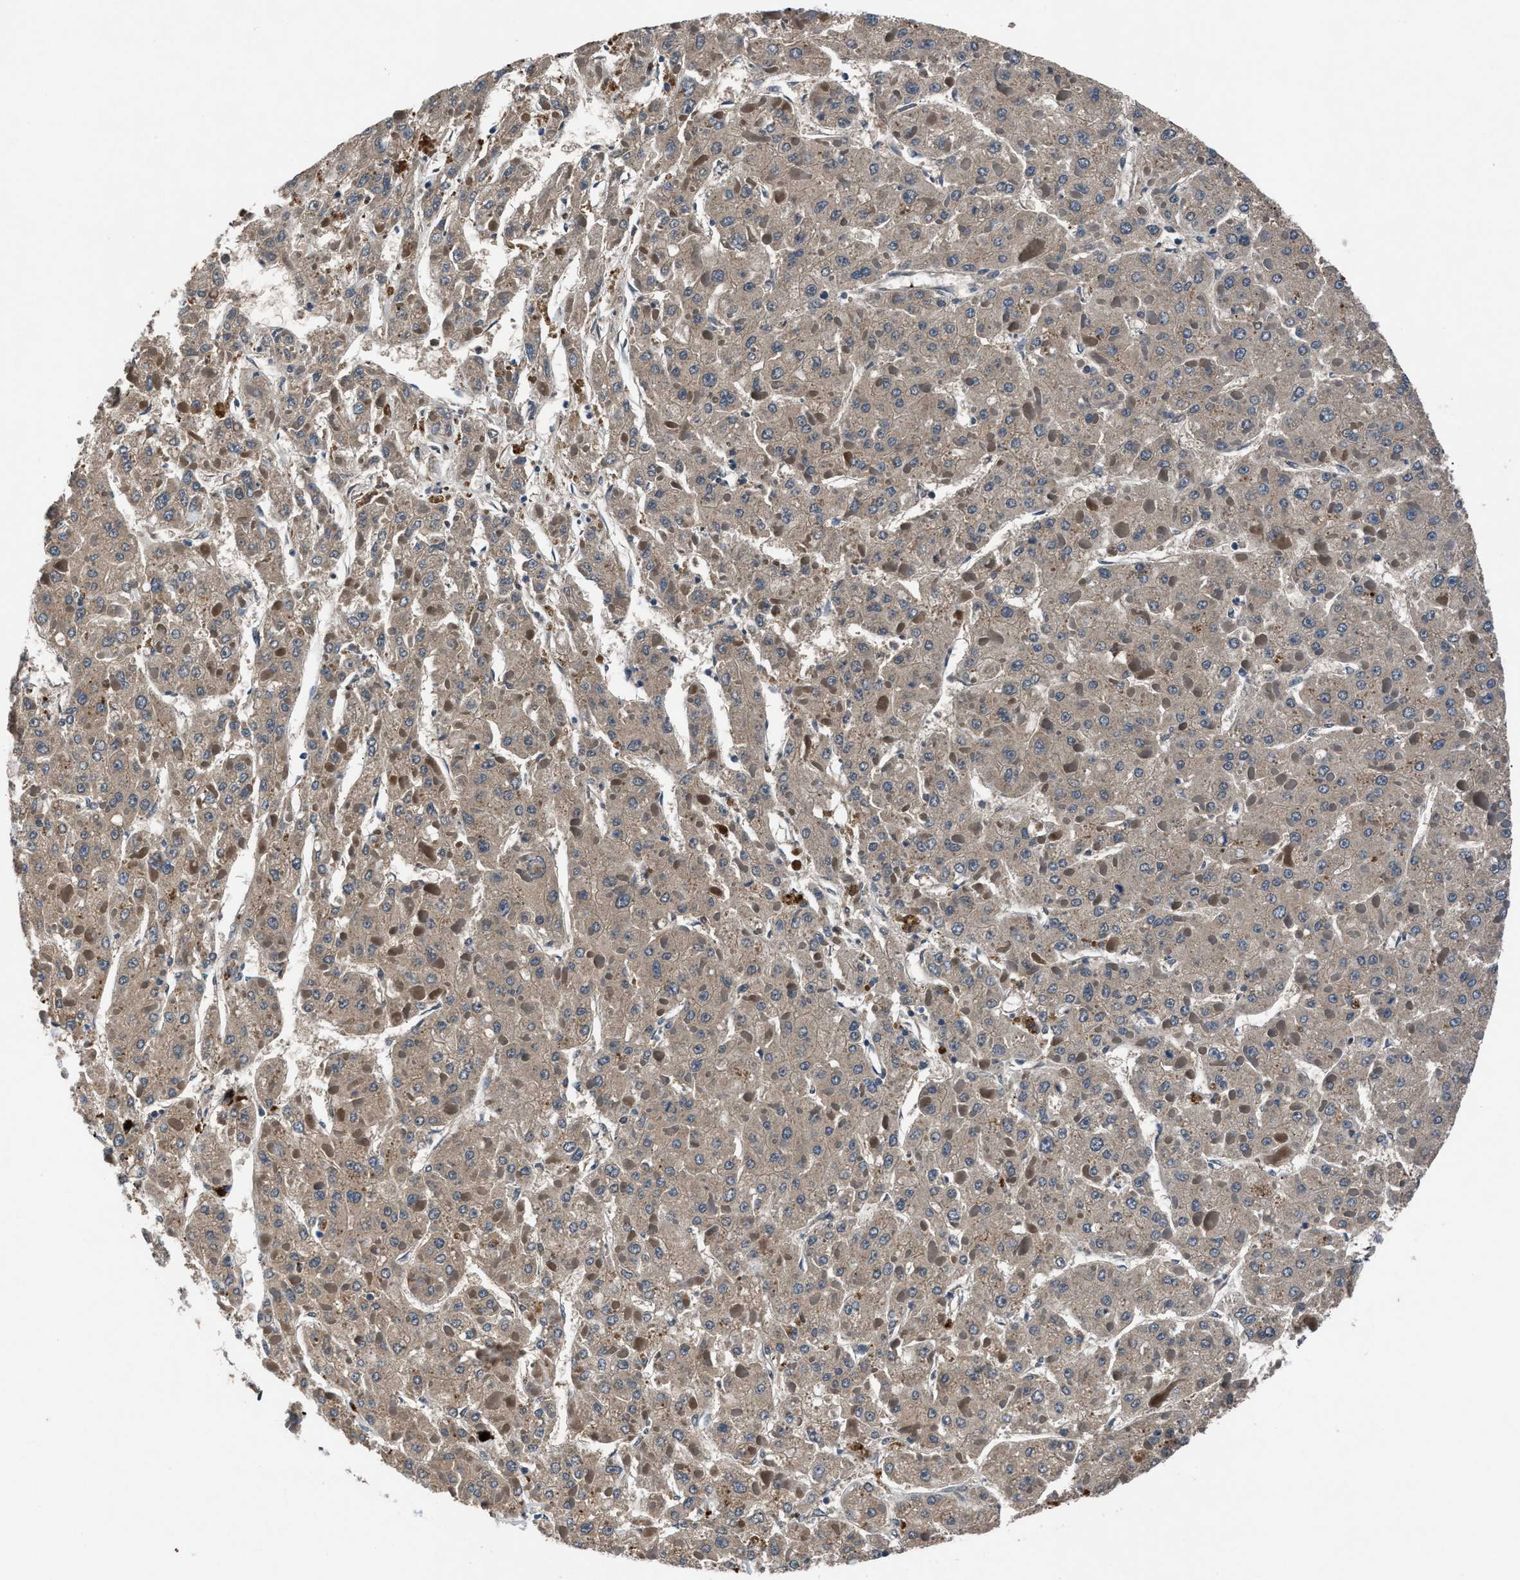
{"staining": {"intensity": "weak", "quantity": ">75%", "location": "cytoplasmic/membranous"}, "tissue": "liver cancer", "cell_type": "Tumor cells", "image_type": "cancer", "snomed": [{"axis": "morphology", "description": "Carcinoma, Hepatocellular, NOS"}, {"axis": "topography", "description": "Liver"}], "caption": "An immunohistochemistry image of tumor tissue is shown. Protein staining in brown shows weak cytoplasmic/membranous positivity in liver cancer within tumor cells.", "gene": "PRXL2C", "patient": {"sex": "female", "age": 73}}